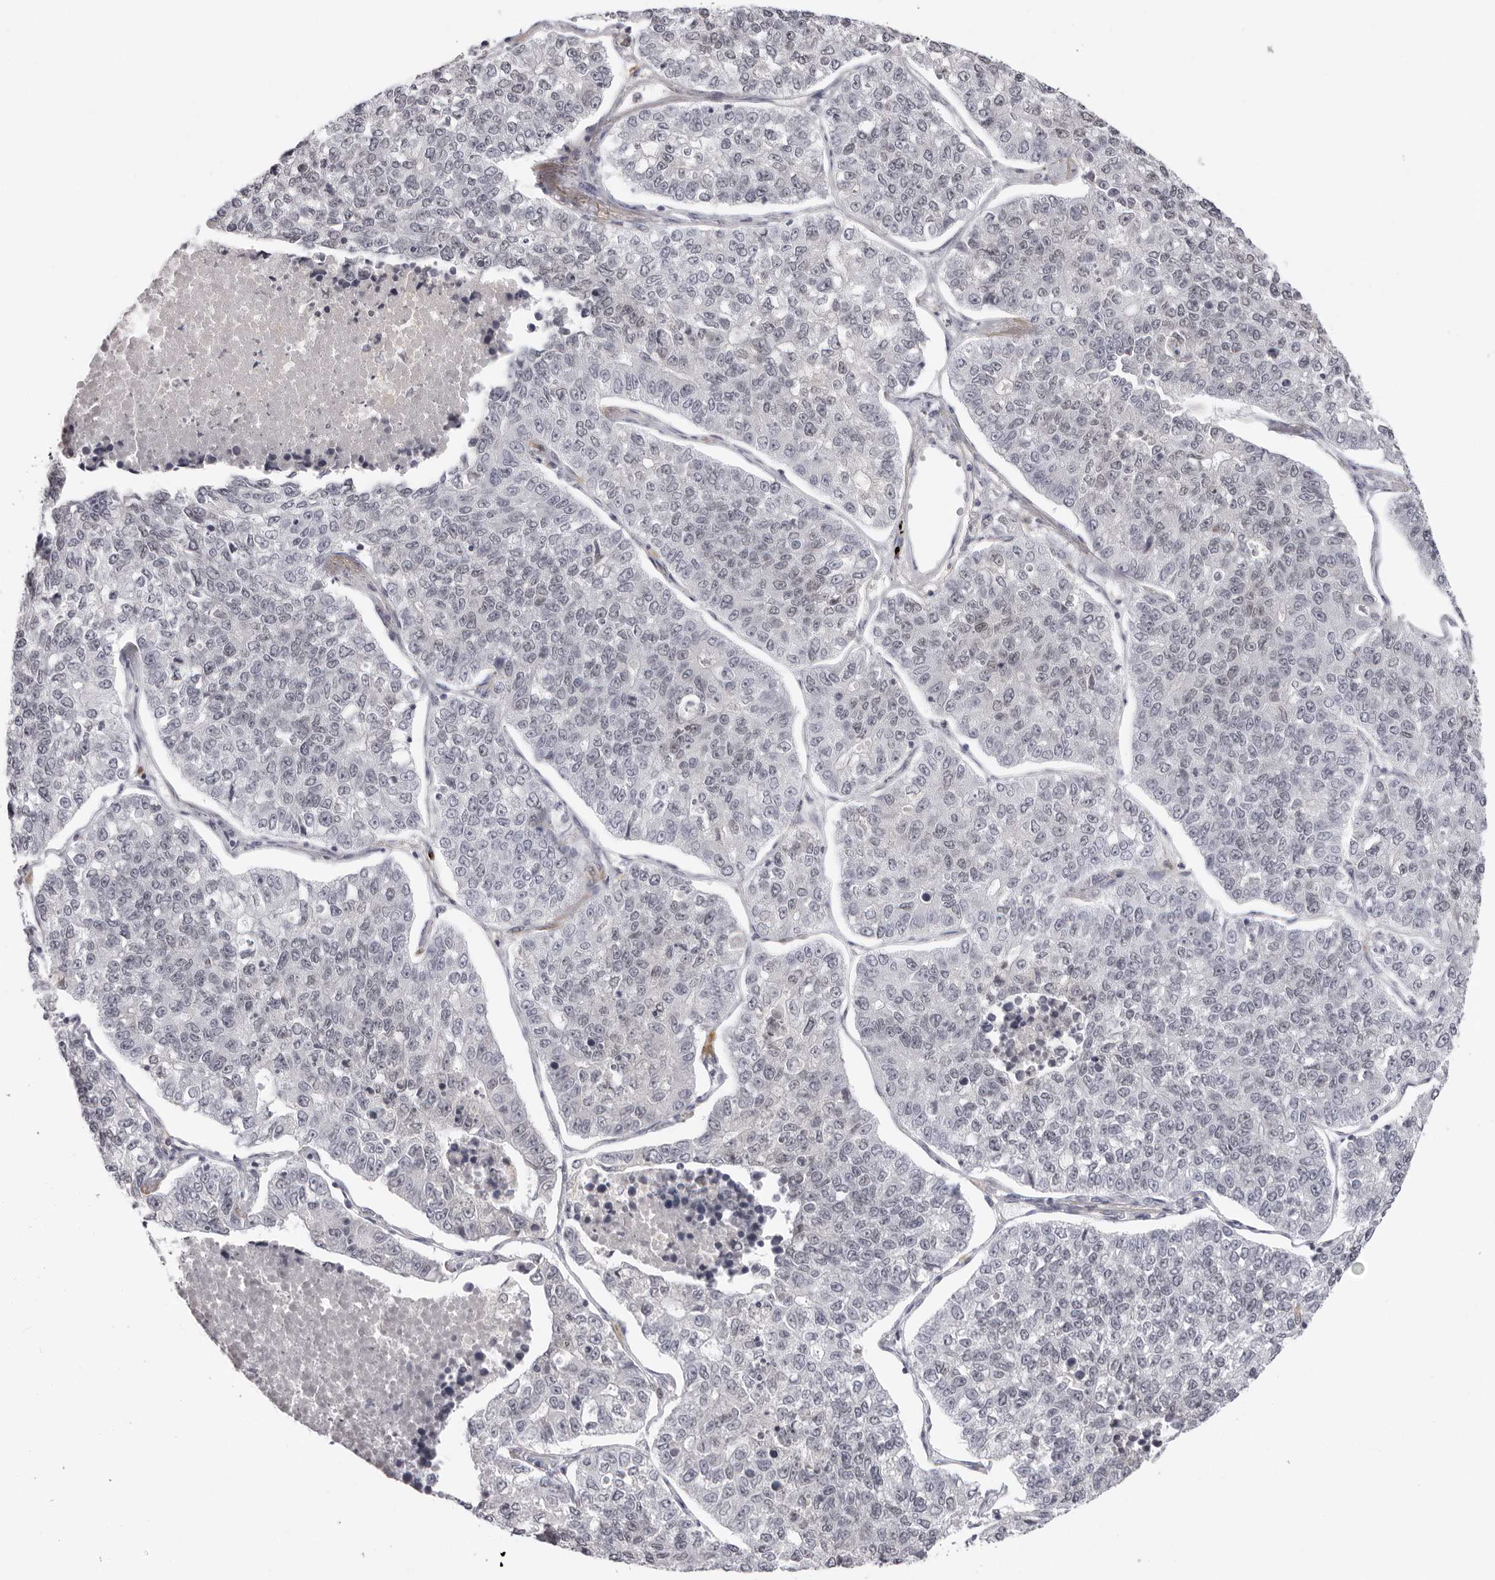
{"staining": {"intensity": "negative", "quantity": "none", "location": "none"}, "tissue": "lung cancer", "cell_type": "Tumor cells", "image_type": "cancer", "snomed": [{"axis": "morphology", "description": "Adenocarcinoma, NOS"}, {"axis": "topography", "description": "Lung"}], "caption": "Micrograph shows no protein expression in tumor cells of lung adenocarcinoma tissue.", "gene": "STRADB", "patient": {"sex": "male", "age": 49}}